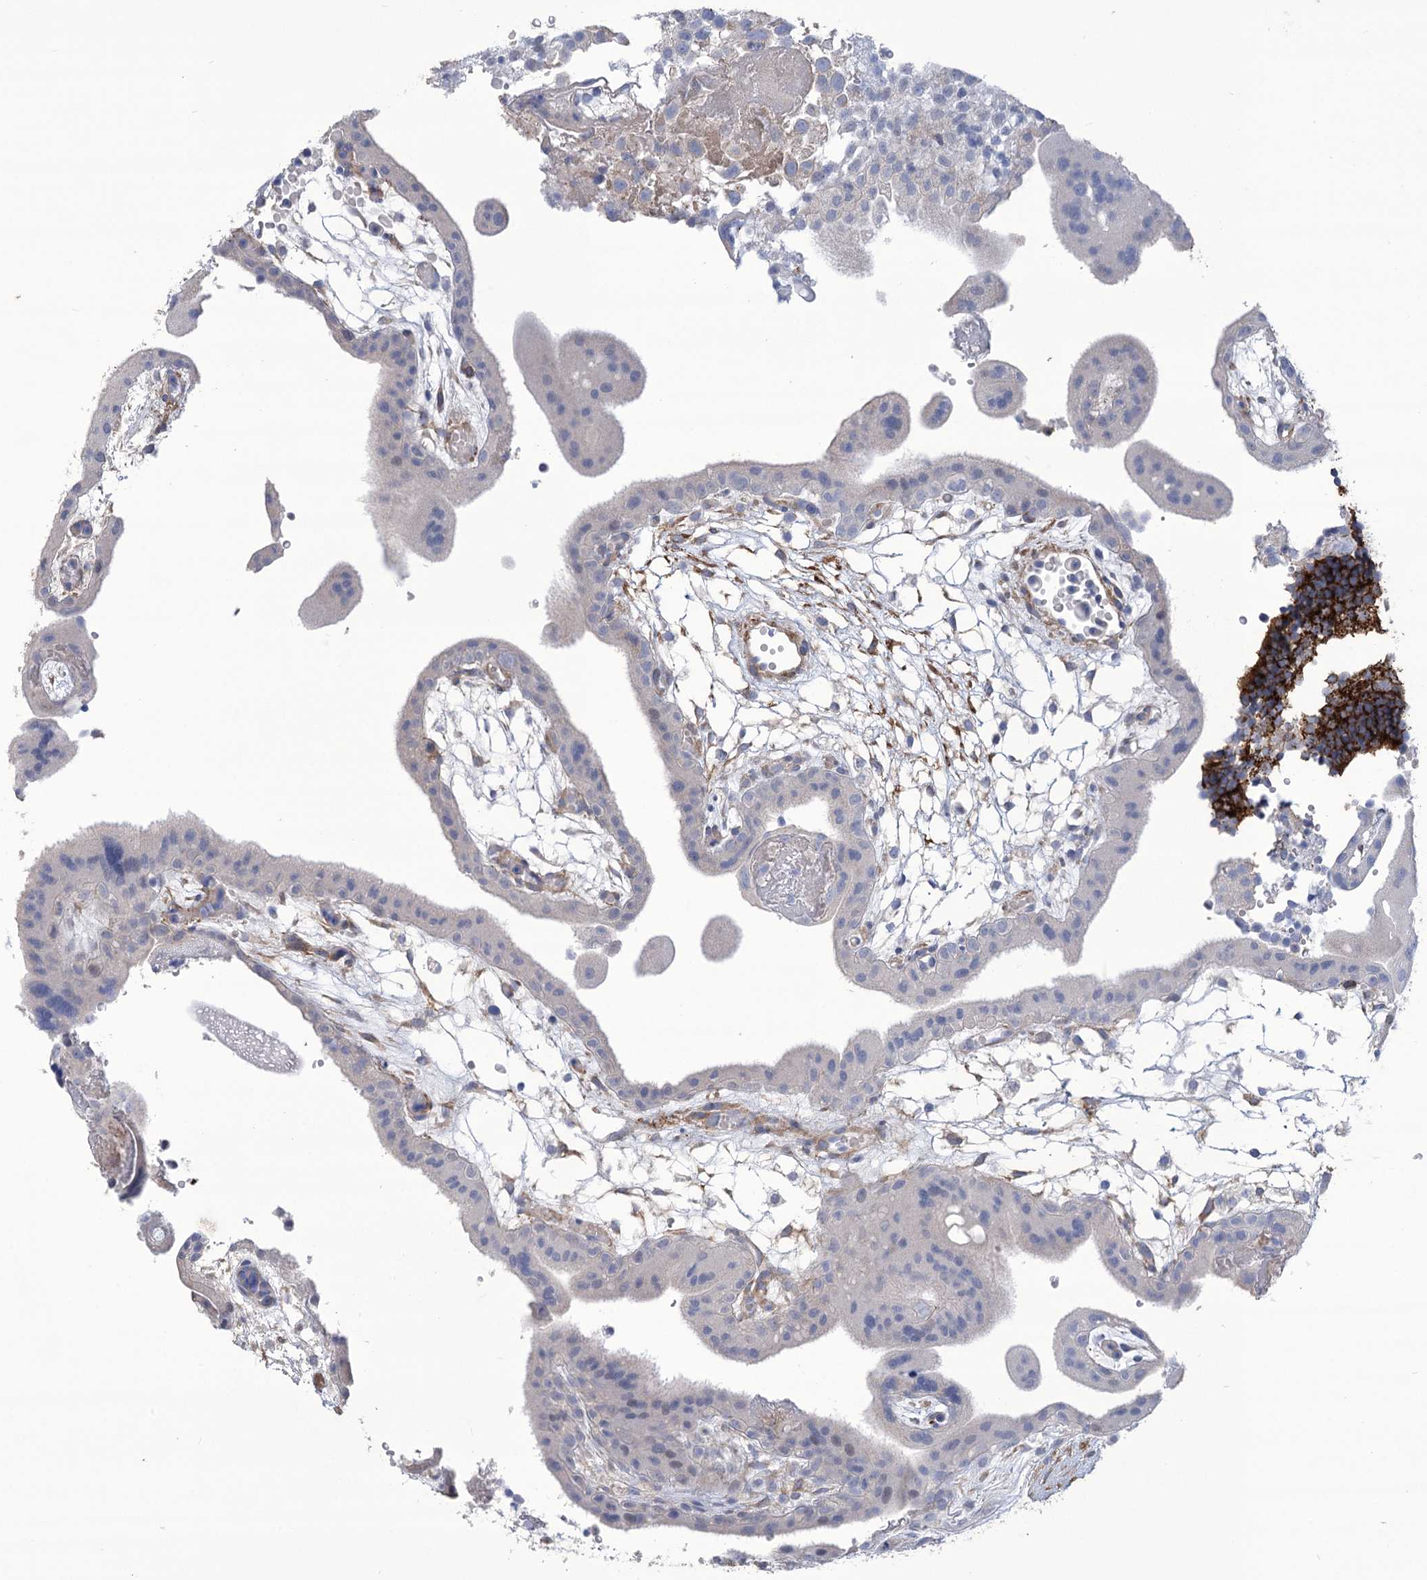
{"staining": {"intensity": "negative", "quantity": "none", "location": "none"}, "tissue": "placenta", "cell_type": "Trophoblastic cells", "image_type": "normal", "snomed": [{"axis": "morphology", "description": "Normal tissue, NOS"}, {"axis": "topography", "description": "Placenta"}], "caption": "The histopathology image exhibits no significant expression in trophoblastic cells of placenta.", "gene": "ANGPTL3", "patient": {"sex": "female", "age": 18}}